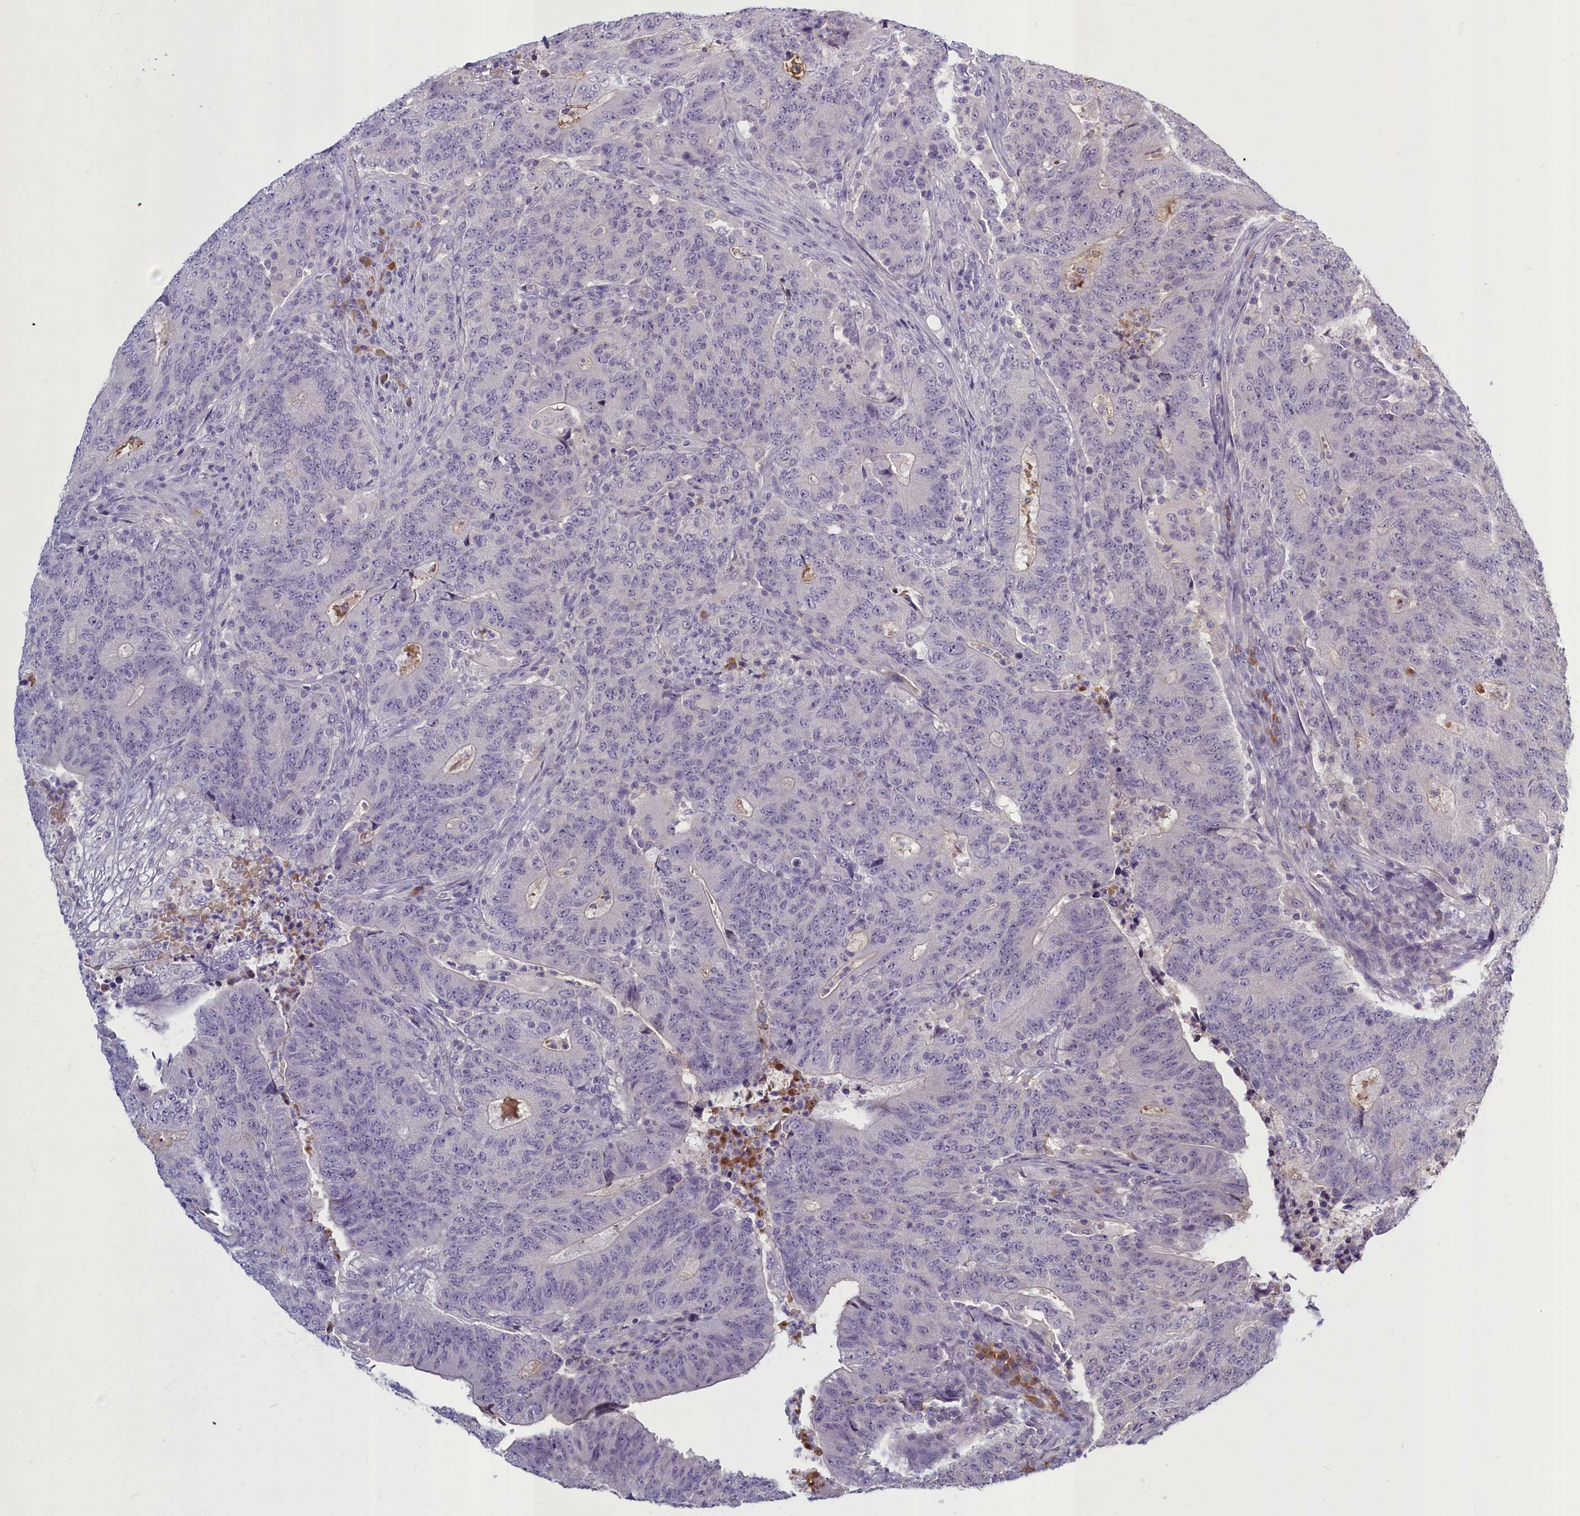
{"staining": {"intensity": "negative", "quantity": "none", "location": "none"}, "tissue": "colorectal cancer", "cell_type": "Tumor cells", "image_type": "cancer", "snomed": [{"axis": "morphology", "description": "Adenocarcinoma, NOS"}, {"axis": "topography", "description": "Colon"}], "caption": "DAB (3,3'-diaminobenzidine) immunohistochemical staining of human colorectal cancer displays no significant positivity in tumor cells.", "gene": "SV2C", "patient": {"sex": "female", "age": 75}}